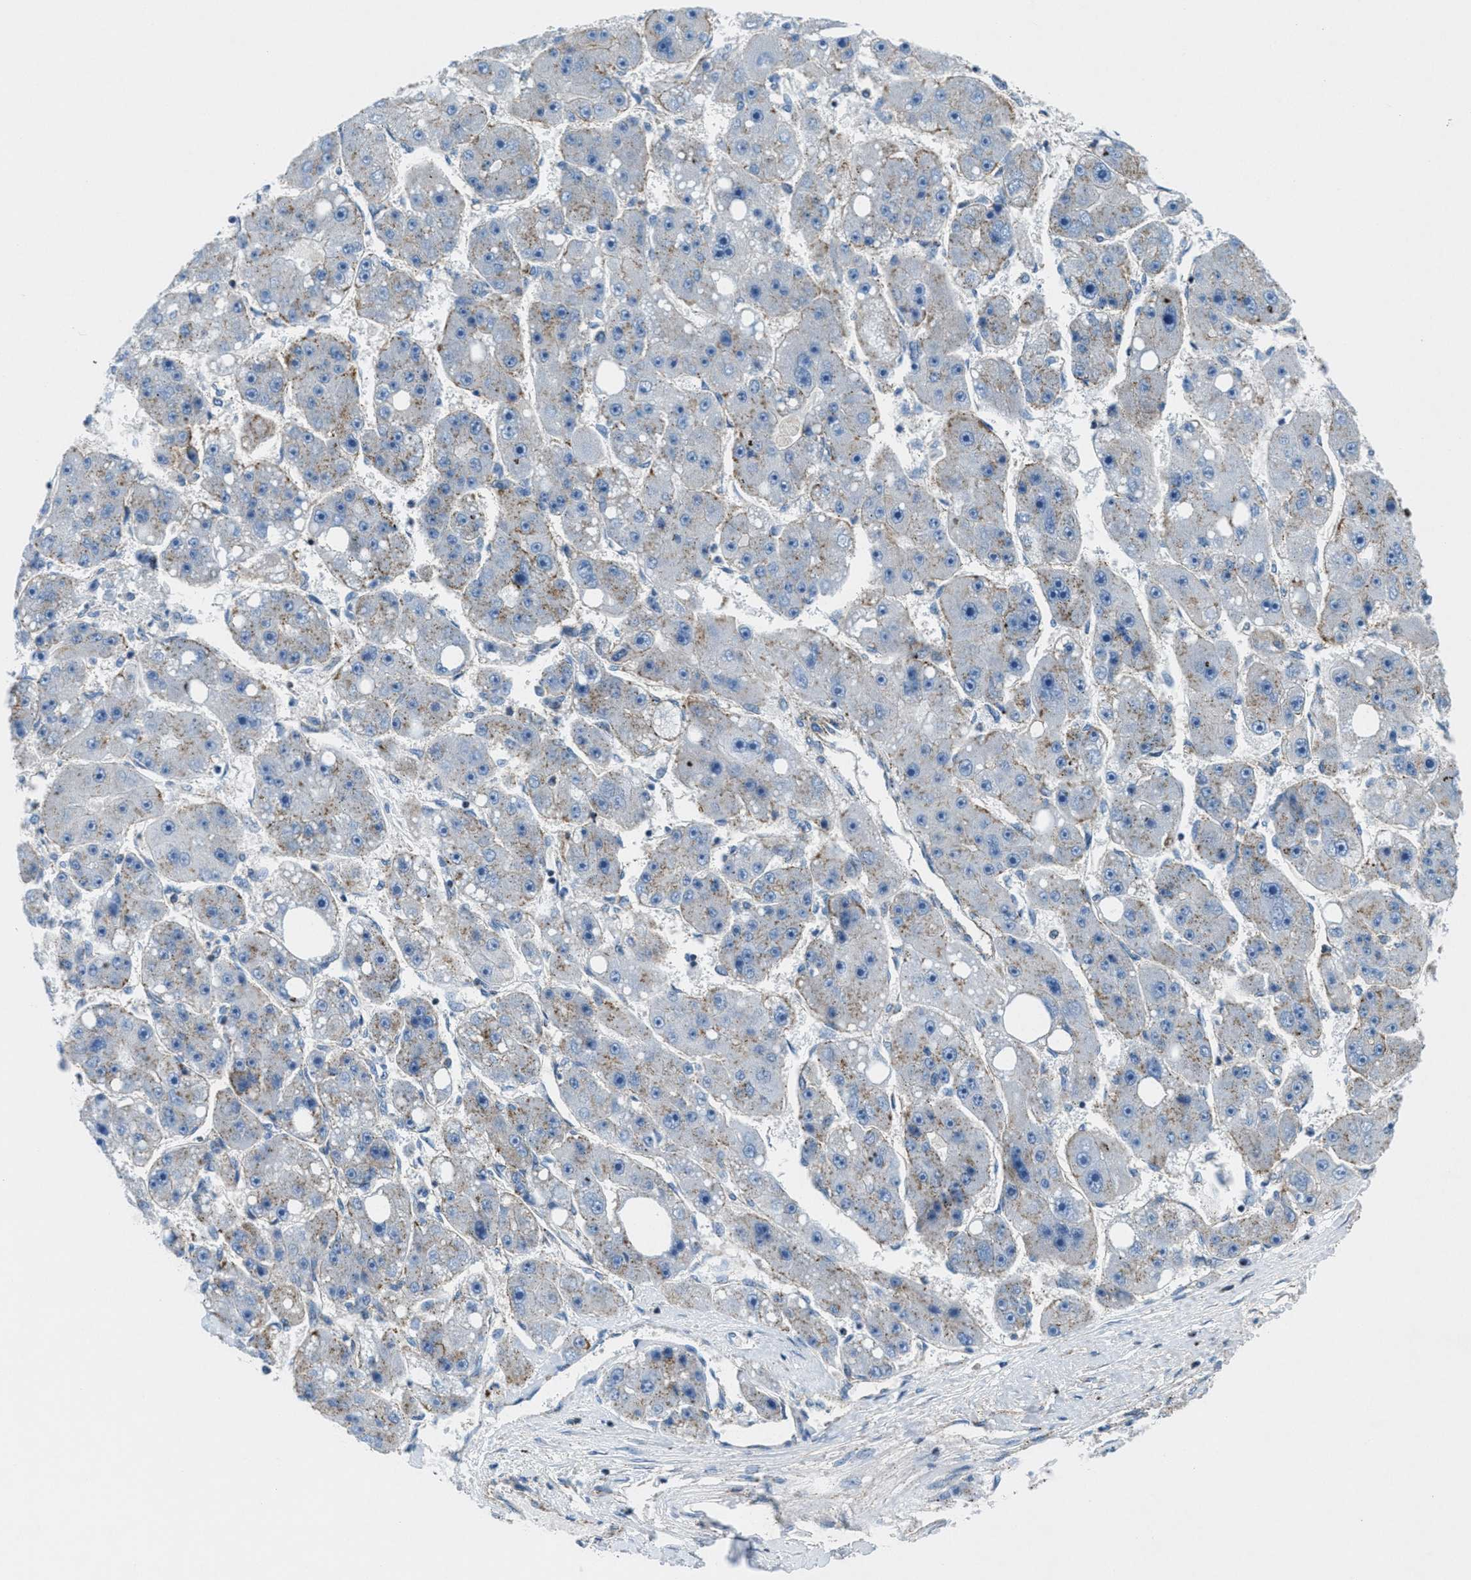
{"staining": {"intensity": "moderate", "quantity": "<25%", "location": "cytoplasmic/membranous"}, "tissue": "liver cancer", "cell_type": "Tumor cells", "image_type": "cancer", "snomed": [{"axis": "morphology", "description": "Carcinoma, Hepatocellular, NOS"}, {"axis": "topography", "description": "Liver"}], "caption": "An image showing moderate cytoplasmic/membranous expression in about <25% of tumor cells in liver cancer, as visualized by brown immunohistochemical staining.", "gene": "MFSD13A", "patient": {"sex": "female", "age": 61}}